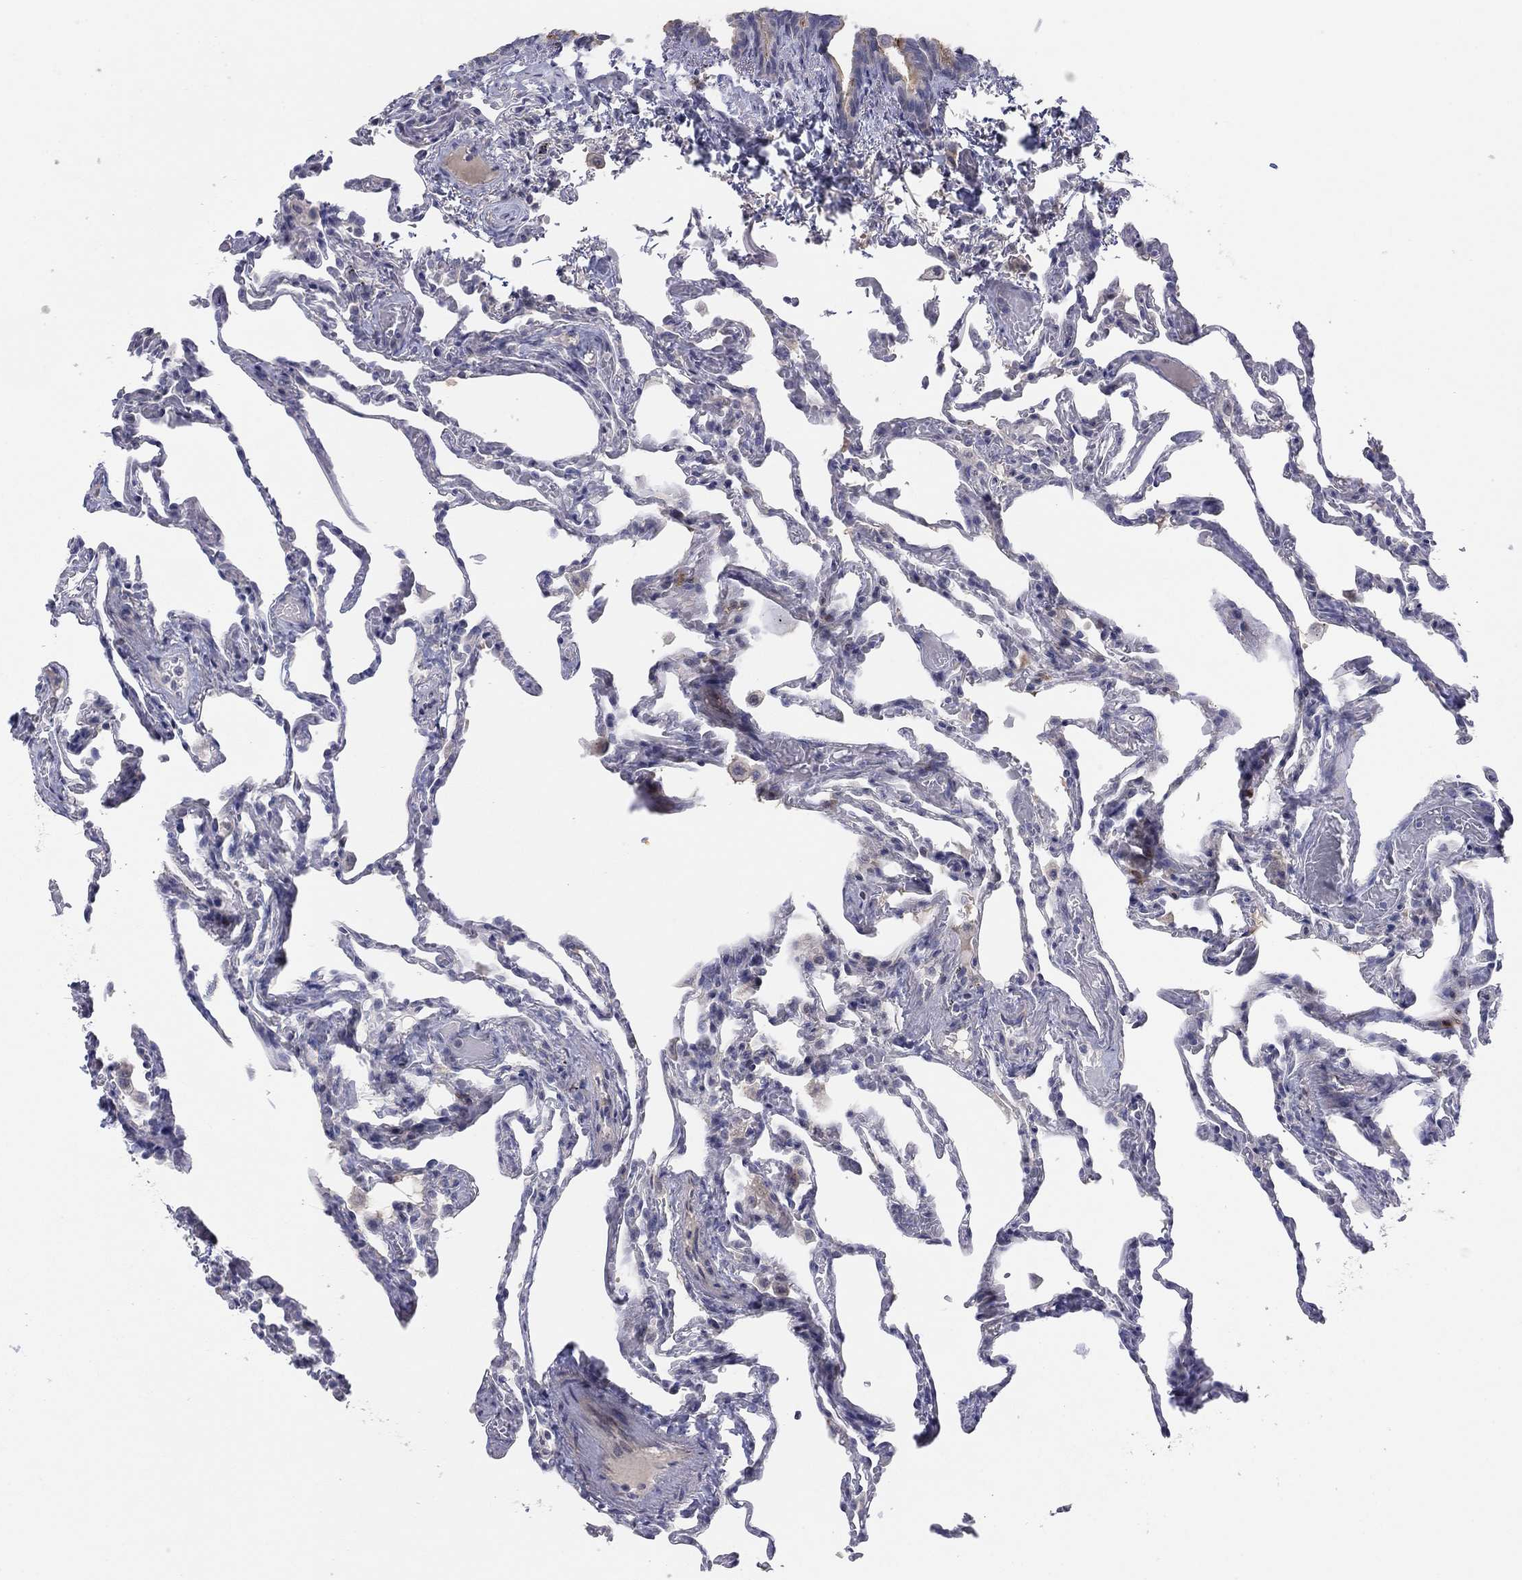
{"staining": {"intensity": "negative", "quantity": "none", "location": "none"}, "tissue": "lung", "cell_type": "Alveolar cells", "image_type": "normal", "snomed": [{"axis": "morphology", "description": "Normal tissue, NOS"}, {"axis": "topography", "description": "Lung"}], "caption": "Immunohistochemistry (IHC) micrograph of benign lung: human lung stained with DAB displays no significant protein staining in alveolar cells.", "gene": "AMN1", "patient": {"sex": "female", "age": 43}}